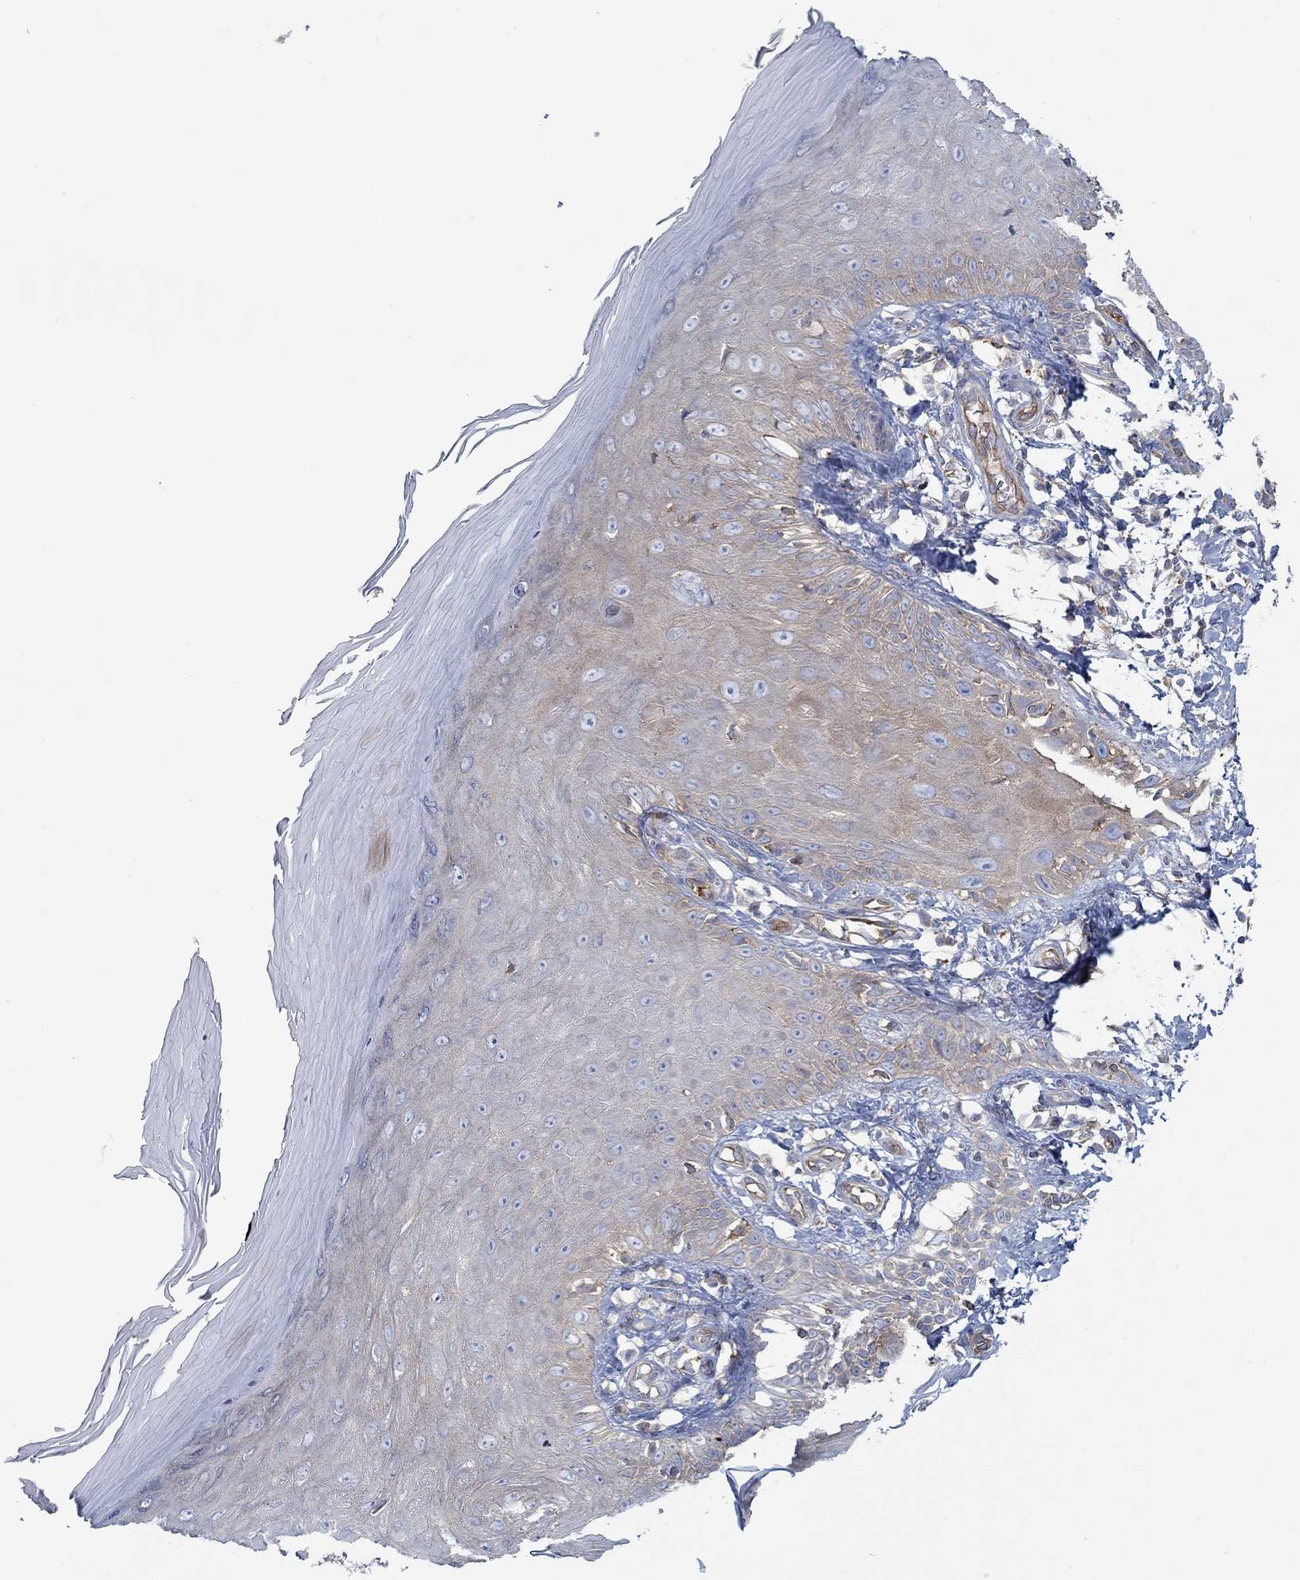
{"staining": {"intensity": "negative", "quantity": "none", "location": "none"}, "tissue": "skin", "cell_type": "Fibroblasts", "image_type": "normal", "snomed": [{"axis": "morphology", "description": "Normal tissue, NOS"}, {"axis": "morphology", "description": "Inflammation, NOS"}, {"axis": "morphology", "description": "Fibrosis, NOS"}, {"axis": "topography", "description": "Skin"}], "caption": "Immunohistochemical staining of normal skin exhibits no significant expression in fibroblasts.", "gene": "SPAG9", "patient": {"sex": "male", "age": 71}}